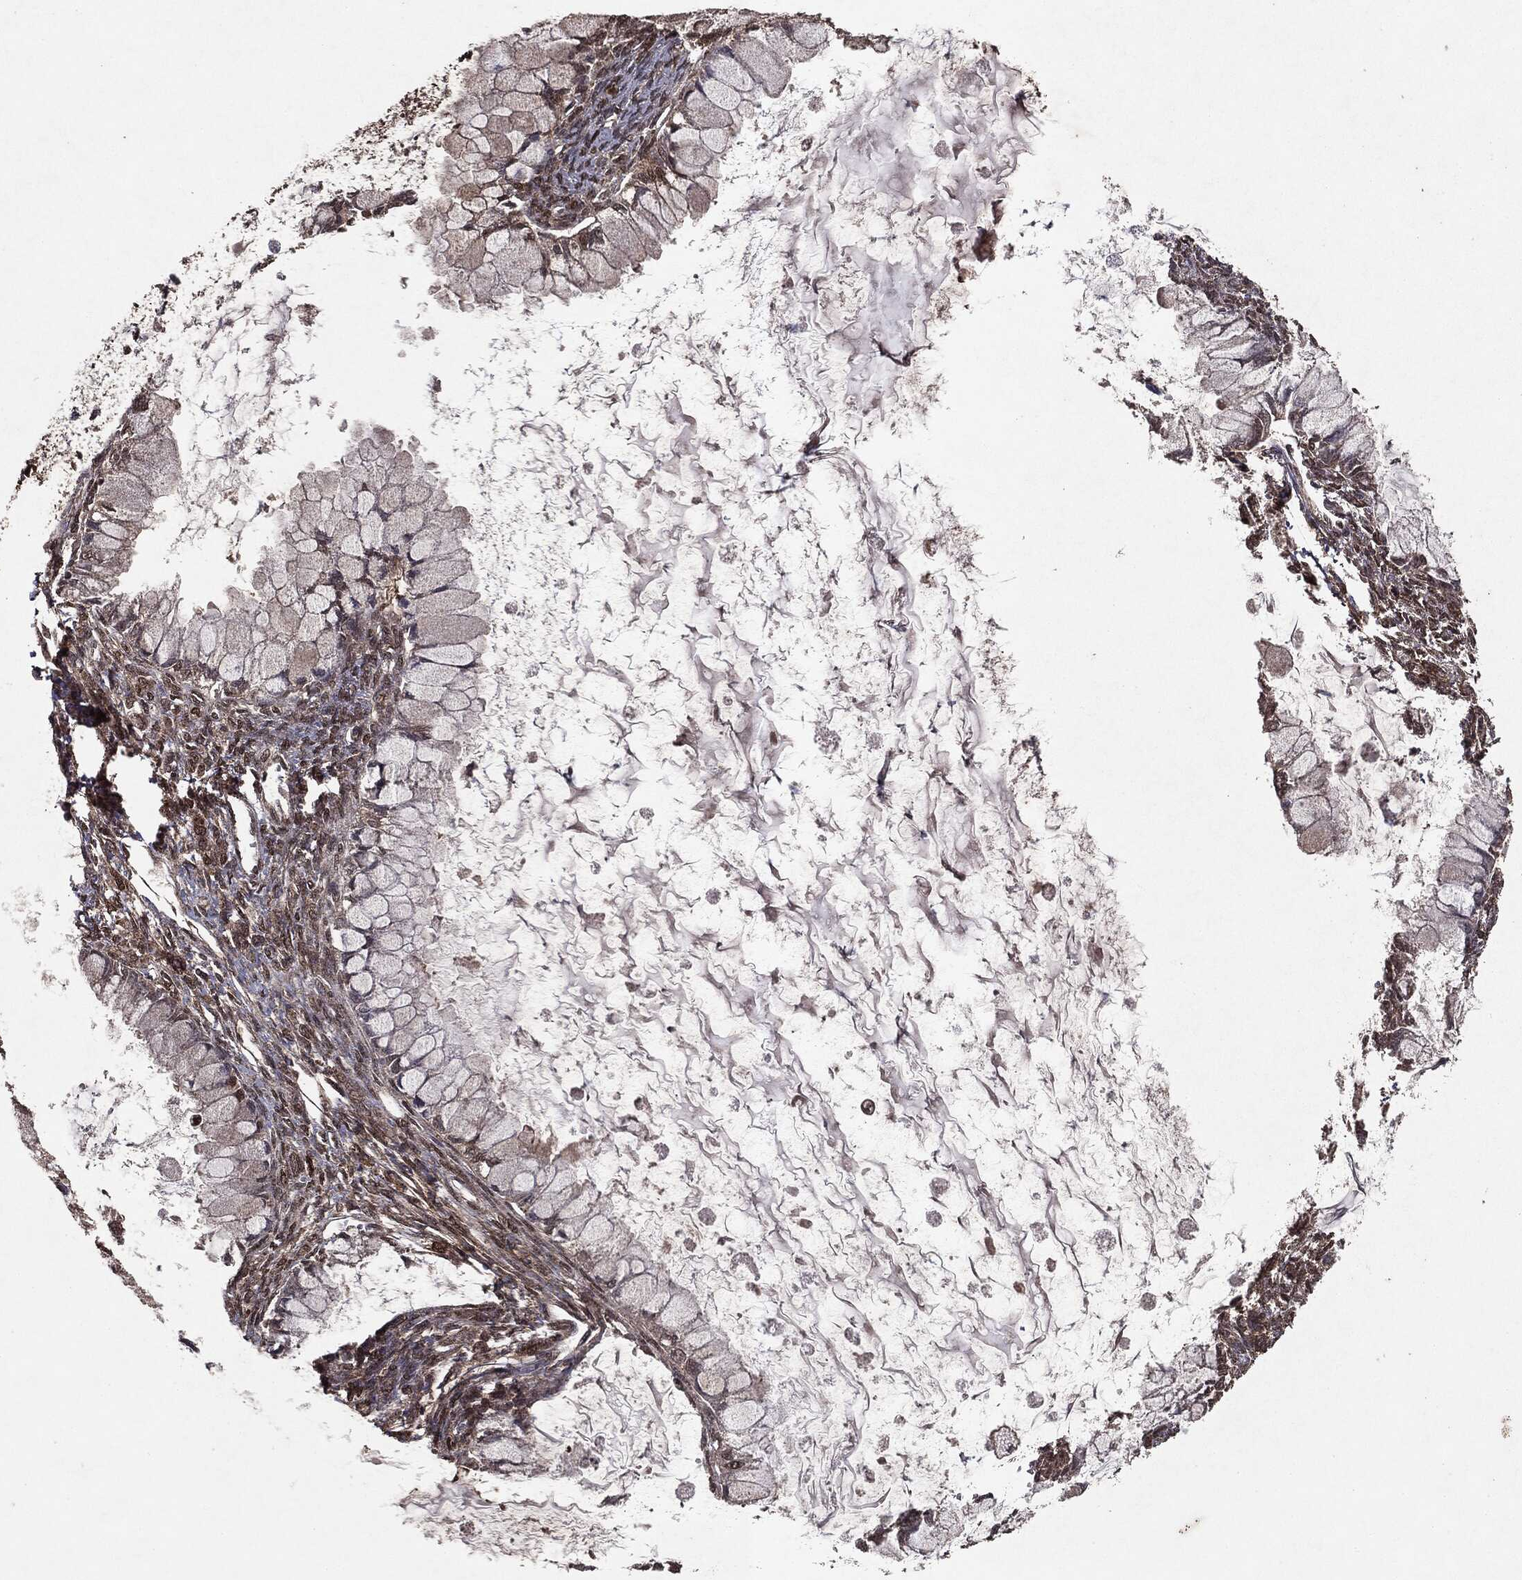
{"staining": {"intensity": "negative", "quantity": "none", "location": "none"}, "tissue": "ovarian cancer", "cell_type": "Tumor cells", "image_type": "cancer", "snomed": [{"axis": "morphology", "description": "Cystadenocarcinoma, mucinous, NOS"}, {"axis": "topography", "description": "Ovary"}], "caption": "Immunohistochemistry (IHC) of human mucinous cystadenocarcinoma (ovarian) demonstrates no positivity in tumor cells.", "gene": "PEBP1", "patient": {"sex": "female", "age": 34}}